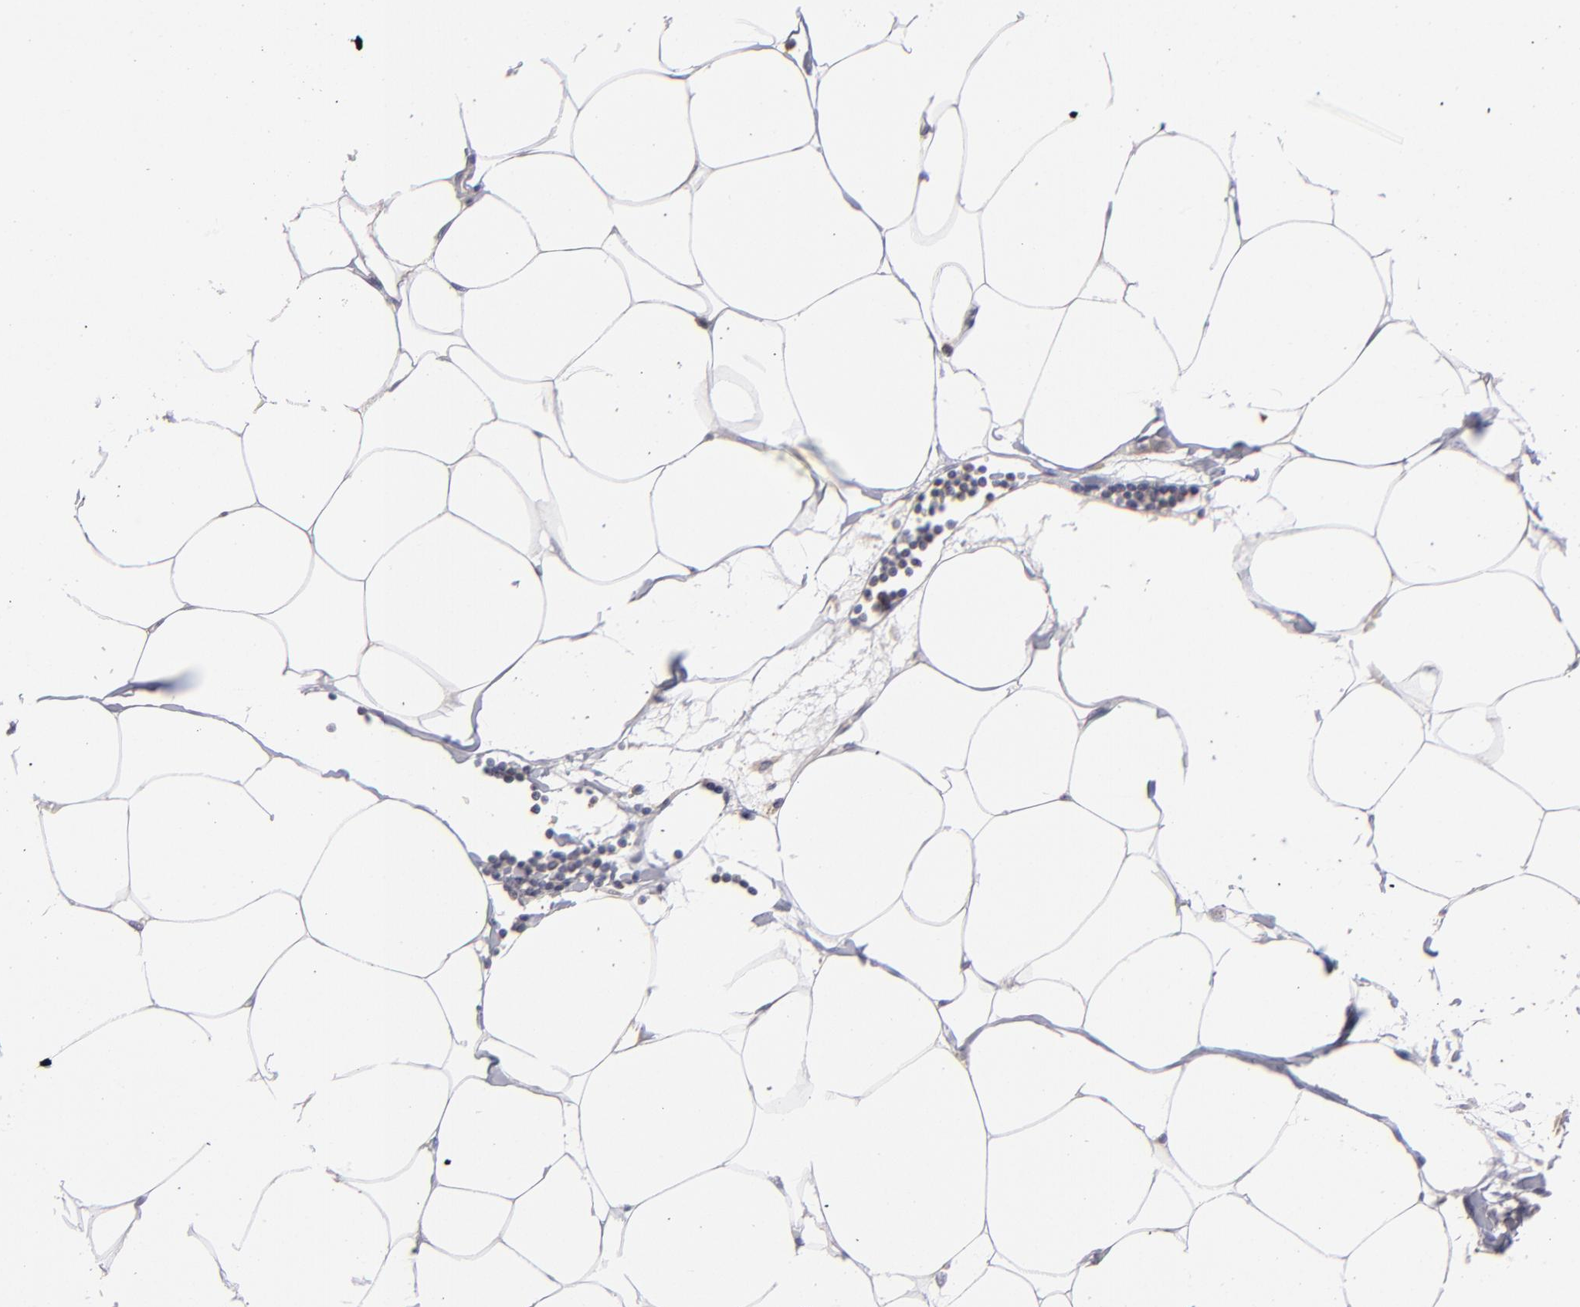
{"staining": {"intensity": "negative", "quantity": "none", "location": "none"}, "tissue": "adipose tissue", "cell_type": "Adipocytes", "image_type": "normal", "snomed": [{"axis": "morphology", "description": "Normal tissue, NOS"}, {"axis": "morphology", "description": "Adenocarcinoma, NOS"}, {"axis": "topography", "description": "Colon"}, {"axis": "topography", "description": "Peripheral nerve tissue"}], "caption": "Adipocytes show no significant protein positivity in benign adipose tissue.", "gene": "EIF3L", "patient": {"sex": "male", "age": 14}}